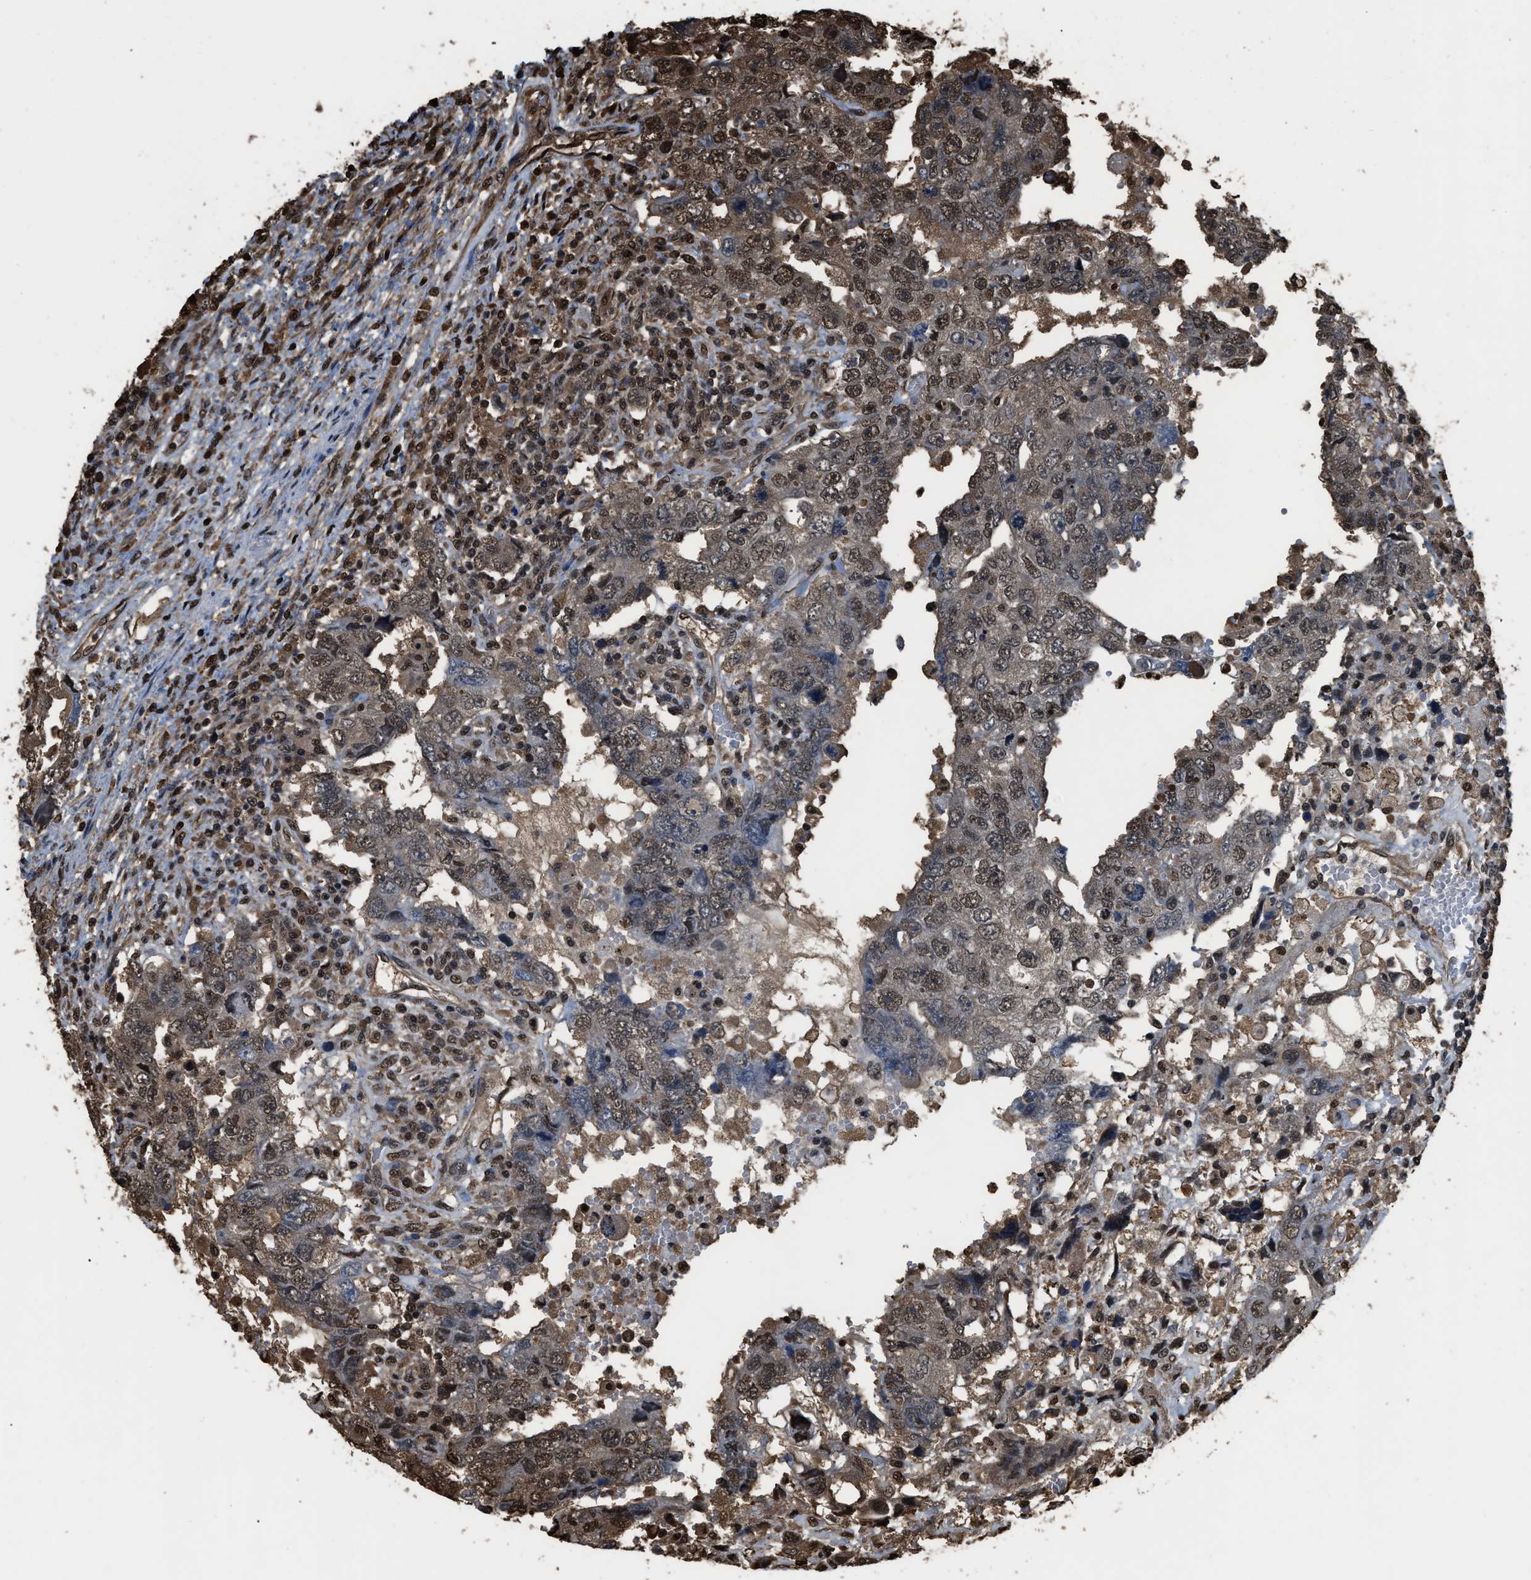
{"staining": {"intensity": "moderate", "quantity": ">75%", "location": "cytoplasmic/membranous,nuclear"}, "tissue": "testis cancer", "cell_type": "Tumor cells", "image_type": "cancer", "snomed": [{"axis": "morphology", "description": "Carcinoma, Embryonal, NOS"}, {"axis": "topography", "description": "Testis"}], "caption": "IHC histopathology image of neoplastic tissue: embryonal carcinoma (testis) stained using immunohistochemistry (IHC) reveals medium levels of moderate protein expression localized specifically in the cytoplasmic/membranous and nuclear of tumor cells, appearing as a cytoplasmic/membranous and nuclear brown color.", "gene": "FNTA", "patient": {"sex": "male", "age": 26}}